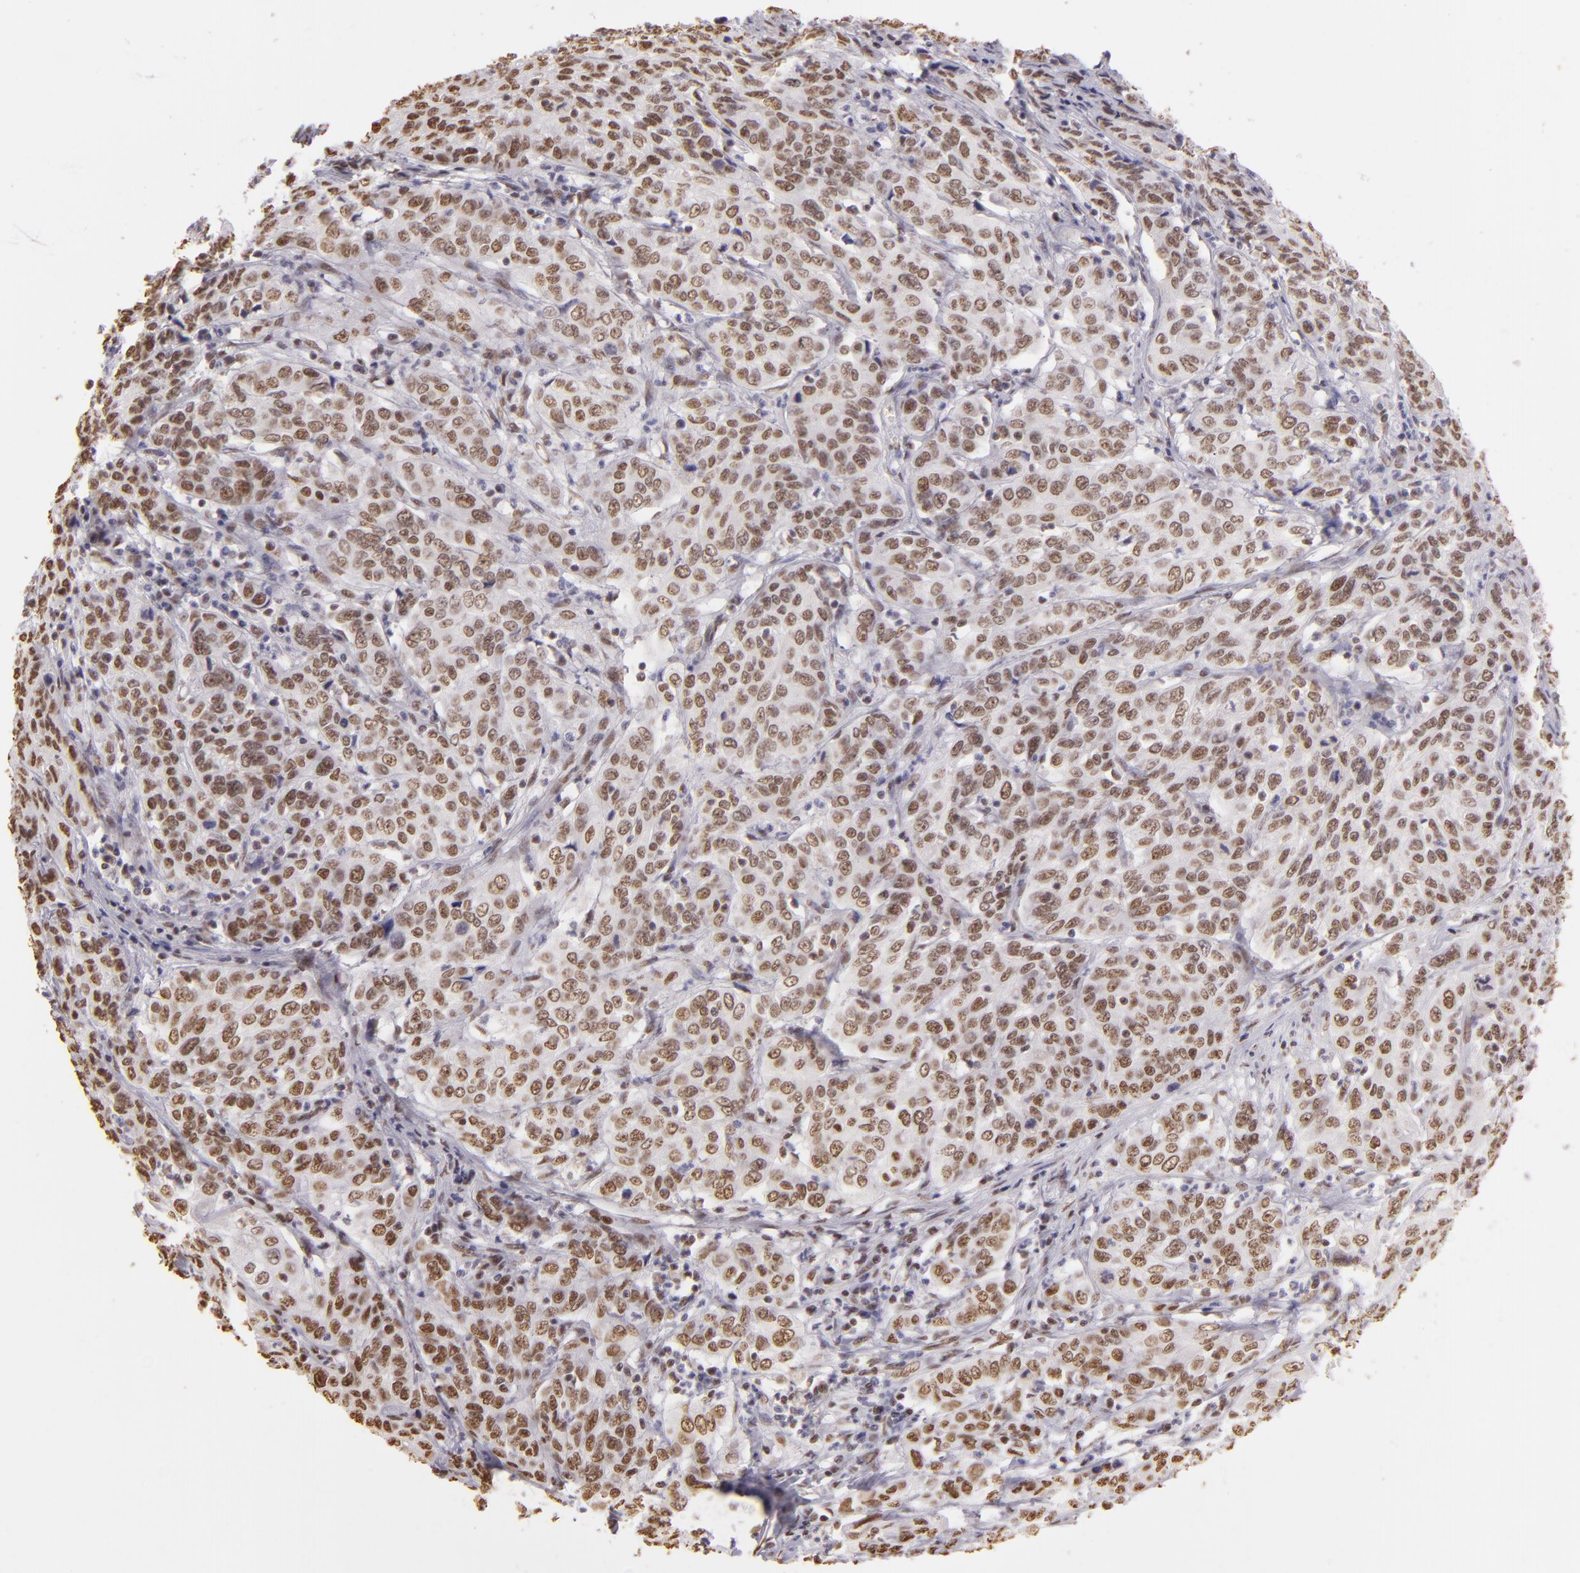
{"staining": {"intensity": "moderate", "quantity": ">75%", "location": "nuclear"}, "tissue": "cervical cancer", "cell_type": "Tumor cells", "image_type": "cancer", "snomed": [{"axis": "morphology", "description": "Squamous cell carcinoma, NOS"}, {"axis": "topography", "description": "Cervix"}], "caption": "A brown stain shows moderate nuclear expression of a protein in cervical squamous cell carcinoma tumor cells.", "gene": "PAPOLA", "patient": {"sex": "female", "age": 38}}